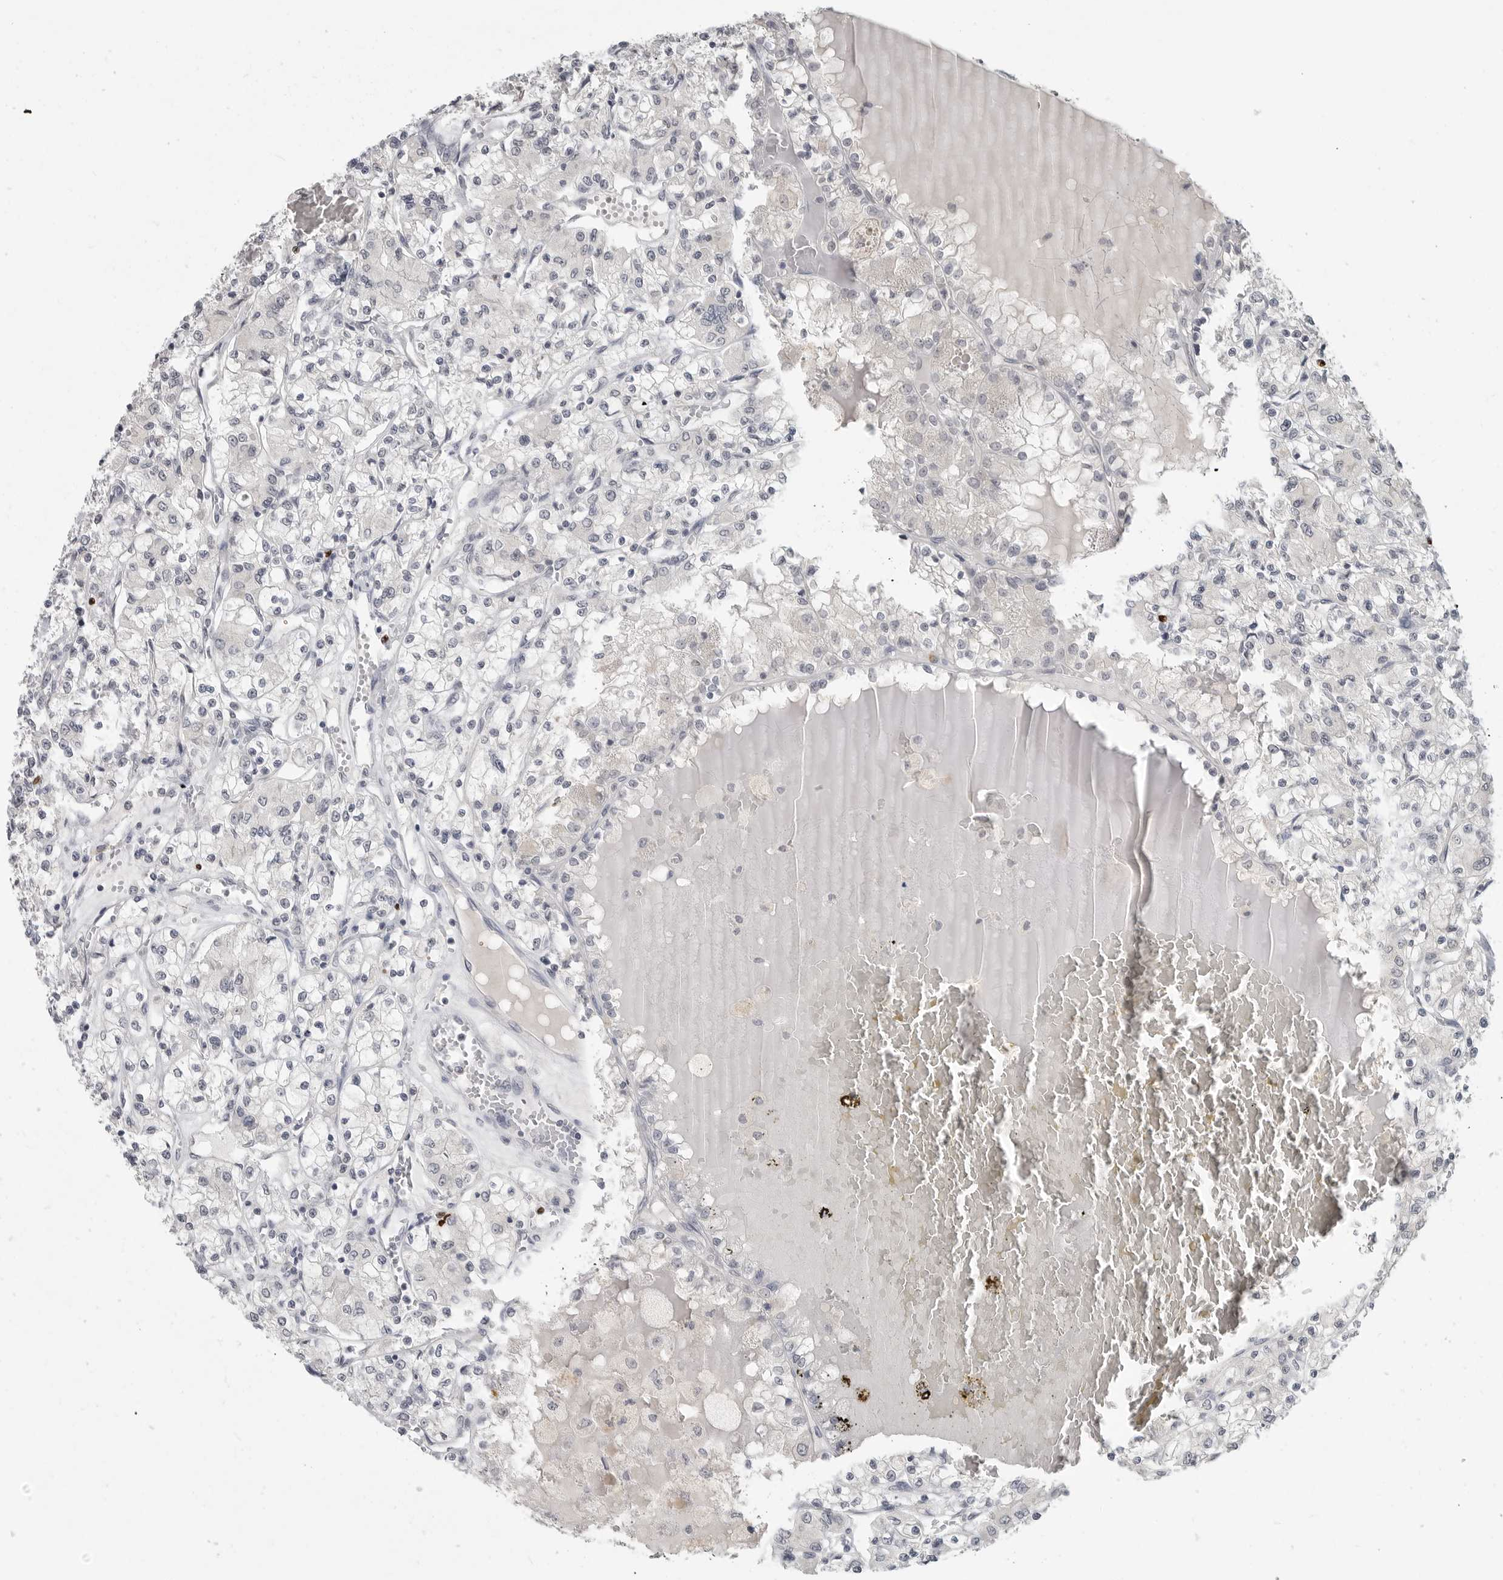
{"staining": {"intensity": "negative", "quantity": "none", "location": "none"}, "tissue": "renal cancer", "cell_type": "Tumor cells", "image_type": "cancer", "snomed": [{"axis": "morphology", "description": "Adenocarcinoma, NOS"}, {"axis": "topography", "description": "Kidney"}], "caption": "An IHC histopathology image of renal adenocarcinoma is shown. There is no staining in tumor cells of renal adenocarcinoma.", "gene": "FOXP3", "patient": {"sex": "female", "age": 59}}